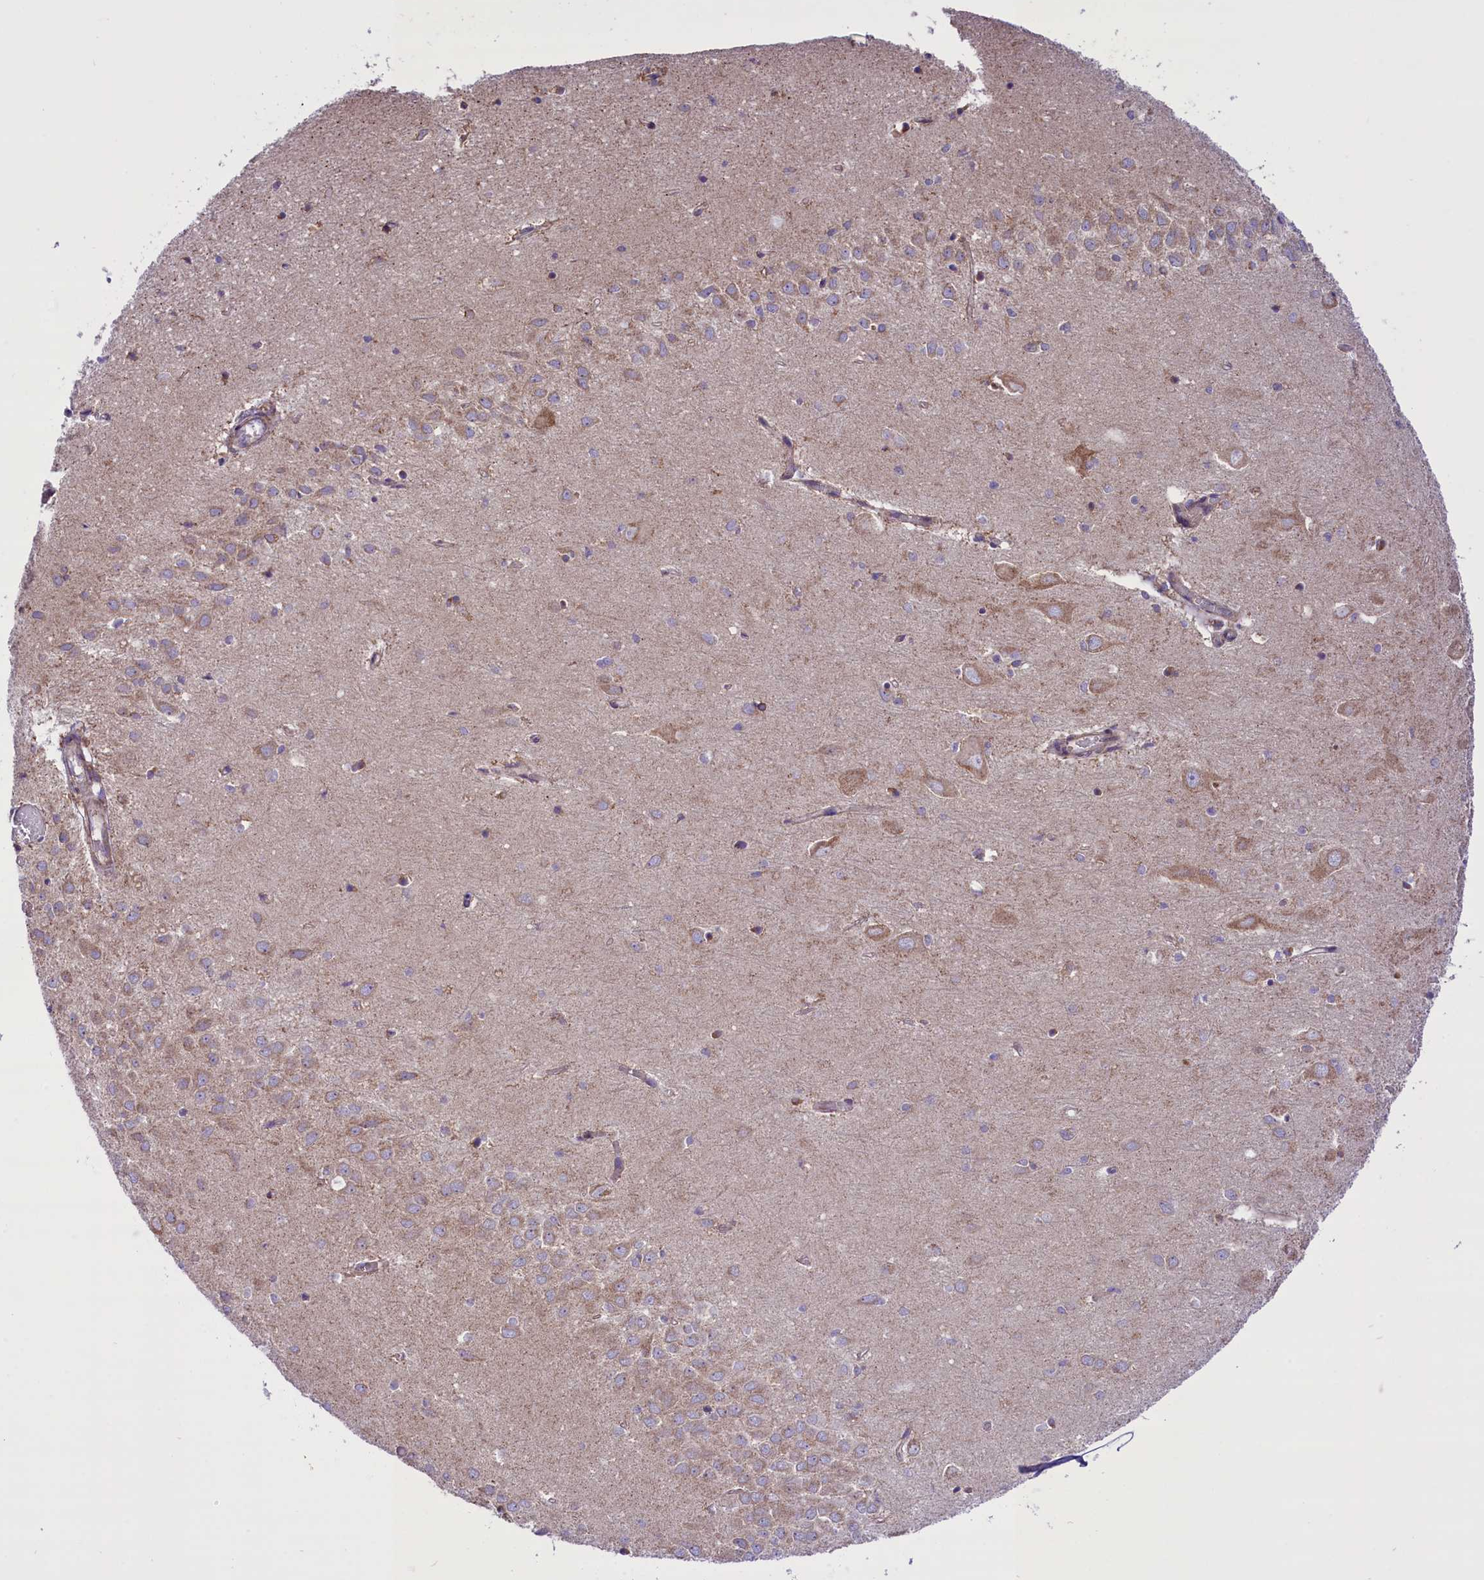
{"staining": {"intensity": "negative", "quantity": "none", "location": "none"}, "tissue": "hippocampus", "cell_type": "Glial cells", "image_type": "normal", "snomed": [{"axis": "morphology", "description": "Normal tissue, NOS"}, {"axis": "topography", "description": "Hippocampus"}], "caption": "IHC image of unremarkable hippocampus: human hippocampus stained with DAB (3,3'-diaminobenzidine) exhibits no significant protein staining in glial cells.", "gene": "PTPRU", "patient": {"sex": "female", "age": 64}}